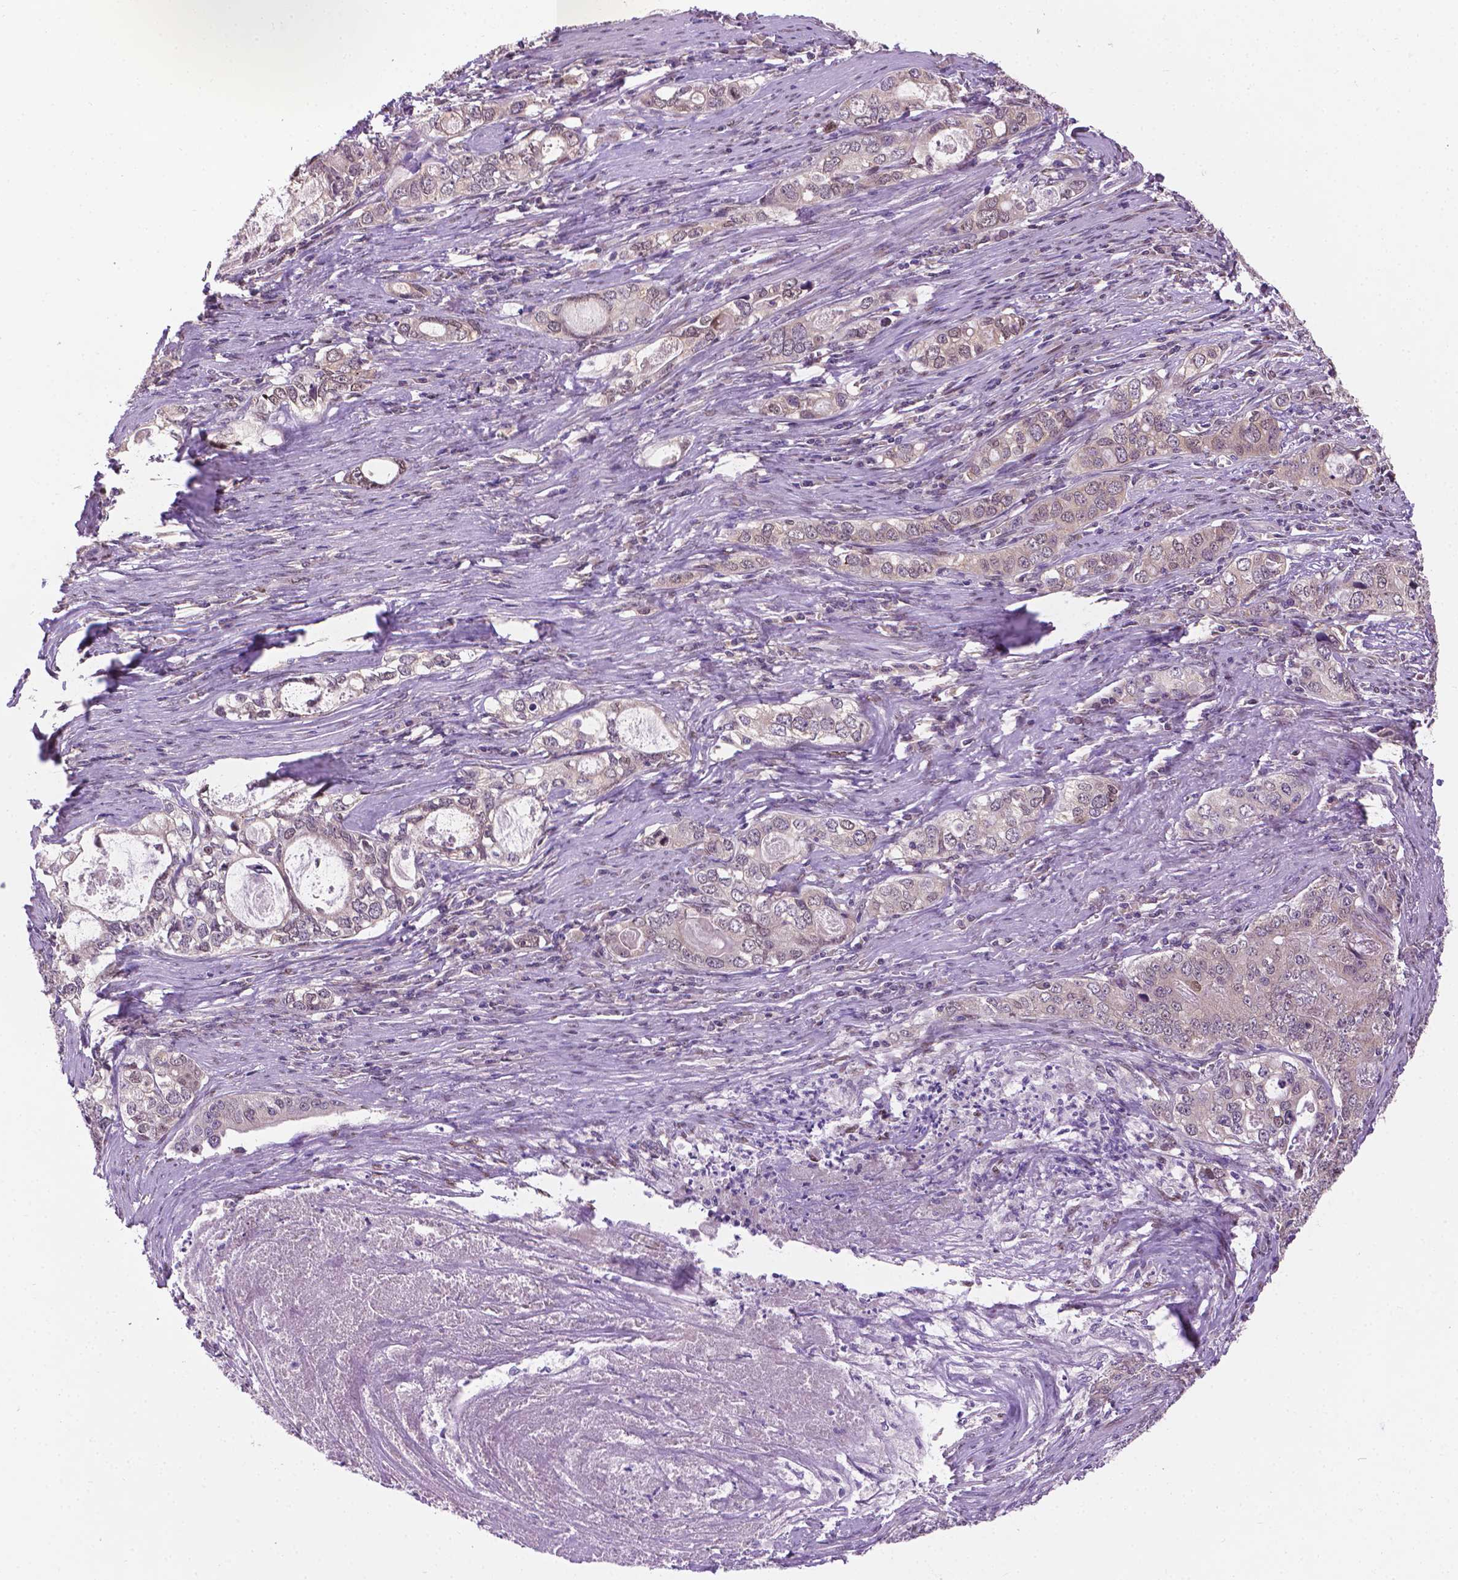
{"staining": {"intensity": "negative", "quantity": "none", "location": "none"}, "tissue": "stomach cancer", "cell_type": "Tumor cells", "image_type": "cancer", "snomed": [{"axis": "morphology", "description": "Adenocarcinoma, NOS"}, {"axis": "topography", "description": "Stomach, lower"}], "caption": "Immunohistochemistry photomicrograph of human stomach adenocarcinoma stained for a protein (brown), which displays no expression in tumor cells. (Brightfield microscopy of DAB (3,3'-diaminobenzidine) immunohistochemistry at high magnification).", "gene": "IRF6", "patient": {"sex": "female", "age": 72}}